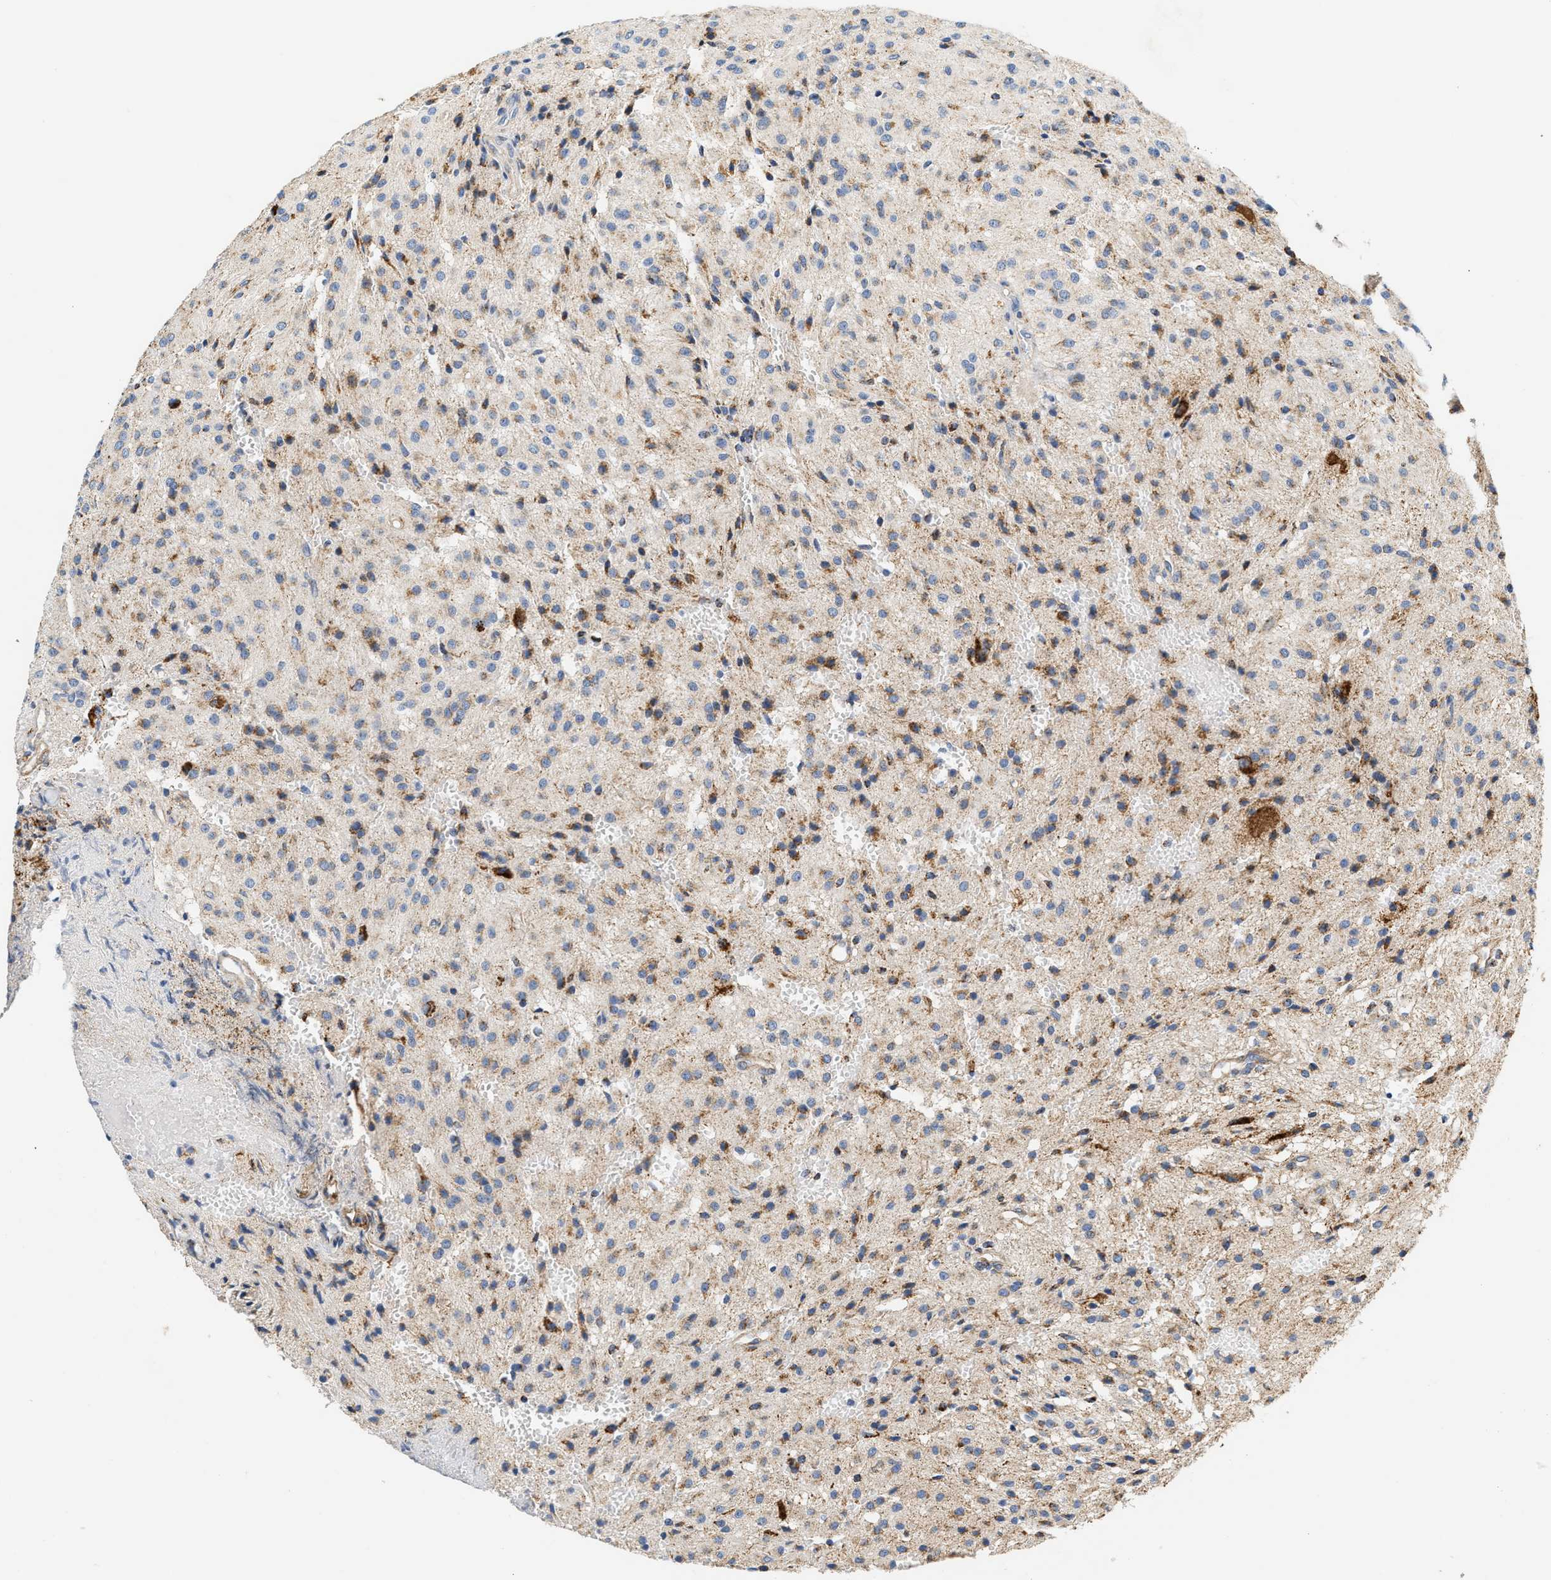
{"staining": {"intensity": "moderate", "quantity": ">75%", "location": "cytoplasmic/membranous"}, "tissue": "glioma", "cell_type": "Tumor cells", "image_type": "cancer", "snomed": [{"axis": "morphology", "description": "Glioma, malignant, High grade"}, {"axis": "topography", "description": "Brain"}], "caption": "Protein expression analysis of malignant glioma (high-grade) demonstrates moderate cytoplasmic/membranous staining in approximately >75% of tumor cells.", "gene": "SHMT2", "patient": {"sex": "female", "age": 59}}